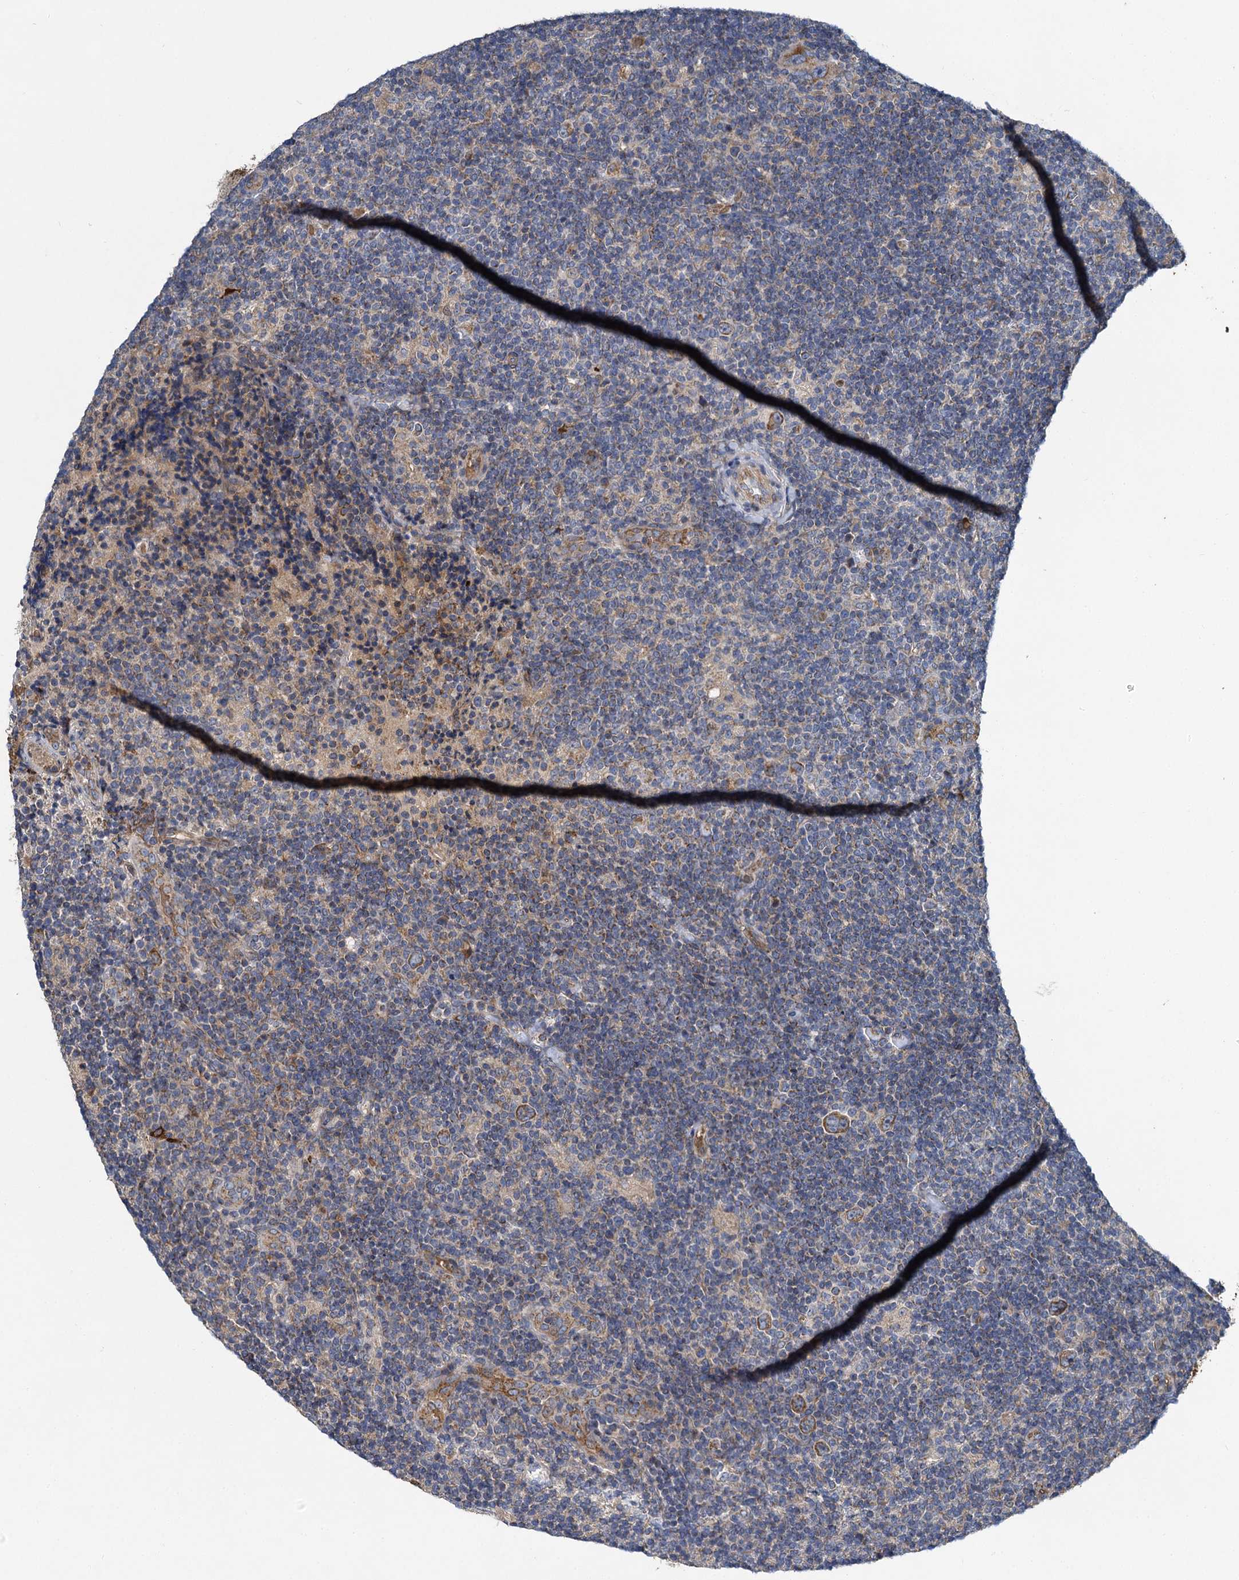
{"staining": {"intensity": "moderate", "quantity": ">75%", "location": "cytoplasmic/membranous"}, "tissue": "lymphoma", "cell_type": "Tumor cells", "image_type": "cancer", "snomed": [{"axis": "morphology", "description": "Hodgkin's disease, NOS"}, {"axis": "topography", "description": "Lymph node"}], "caption": "Moderate cytoplasmic/membranous protein staining is seen in approximately >75% of tumor cells in Hodgkin's disease.", "gene": "BCS1L", "patient": {"sex": "female", "age": 57}}